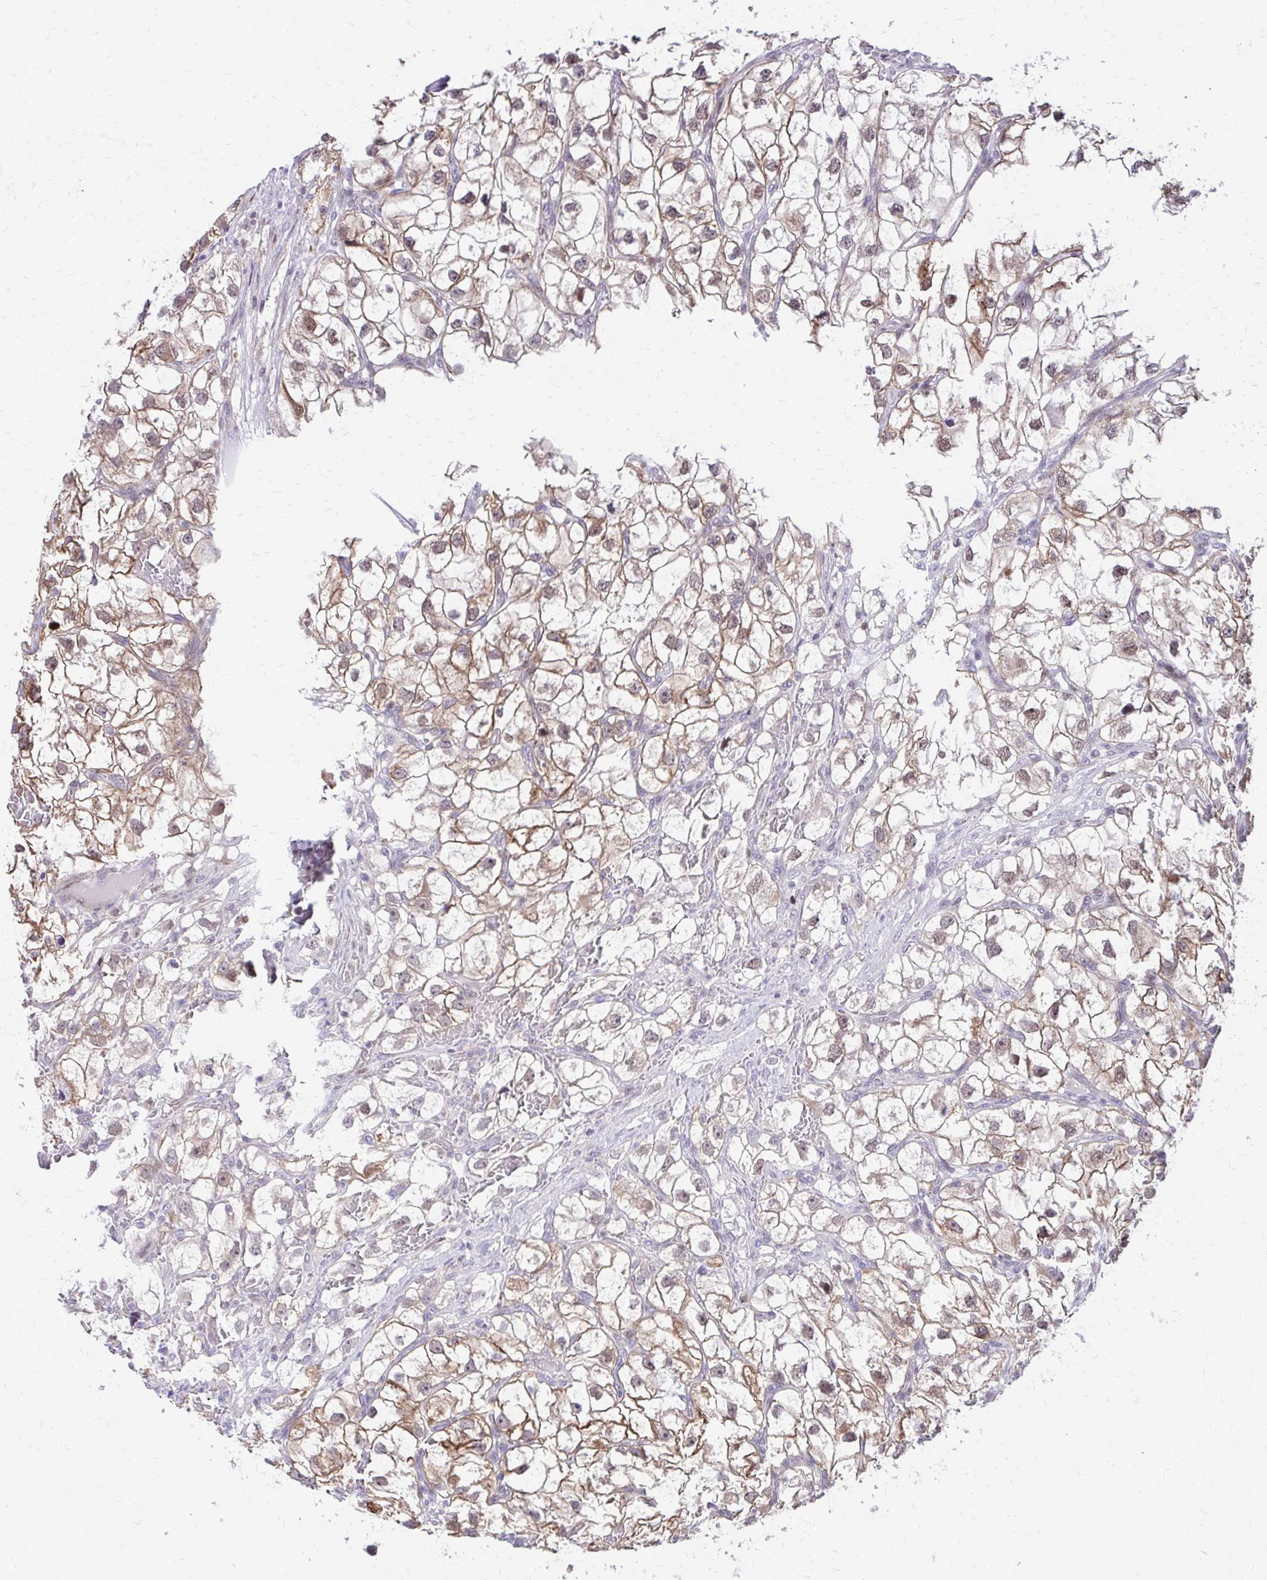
{"staining": {"intensity": "moderate", "quantity": ">75%", "location": "cytoplasmic/membranous,nuclear"}, "tissue": "renal cancer", "cell_type": "Tumor cells", "image_type": "cancer", "snomed": [{"axis": "morphology", "description": "Adenocarcinoma, NOS"}, {"axis": "topography", "description": "Kidney"}], "caption": "IHC of human renal cancer (adenocarcinoma) exhibits medium levels of moderate cytoplasmic/membranous and nuclear expression in approximately >75% of tumor cells. IHC stains the protein of interest in brown and the nuclei are stained blue.", "gene": "ANKRD30B", "patient": {"sex": "male", "age": 59}}